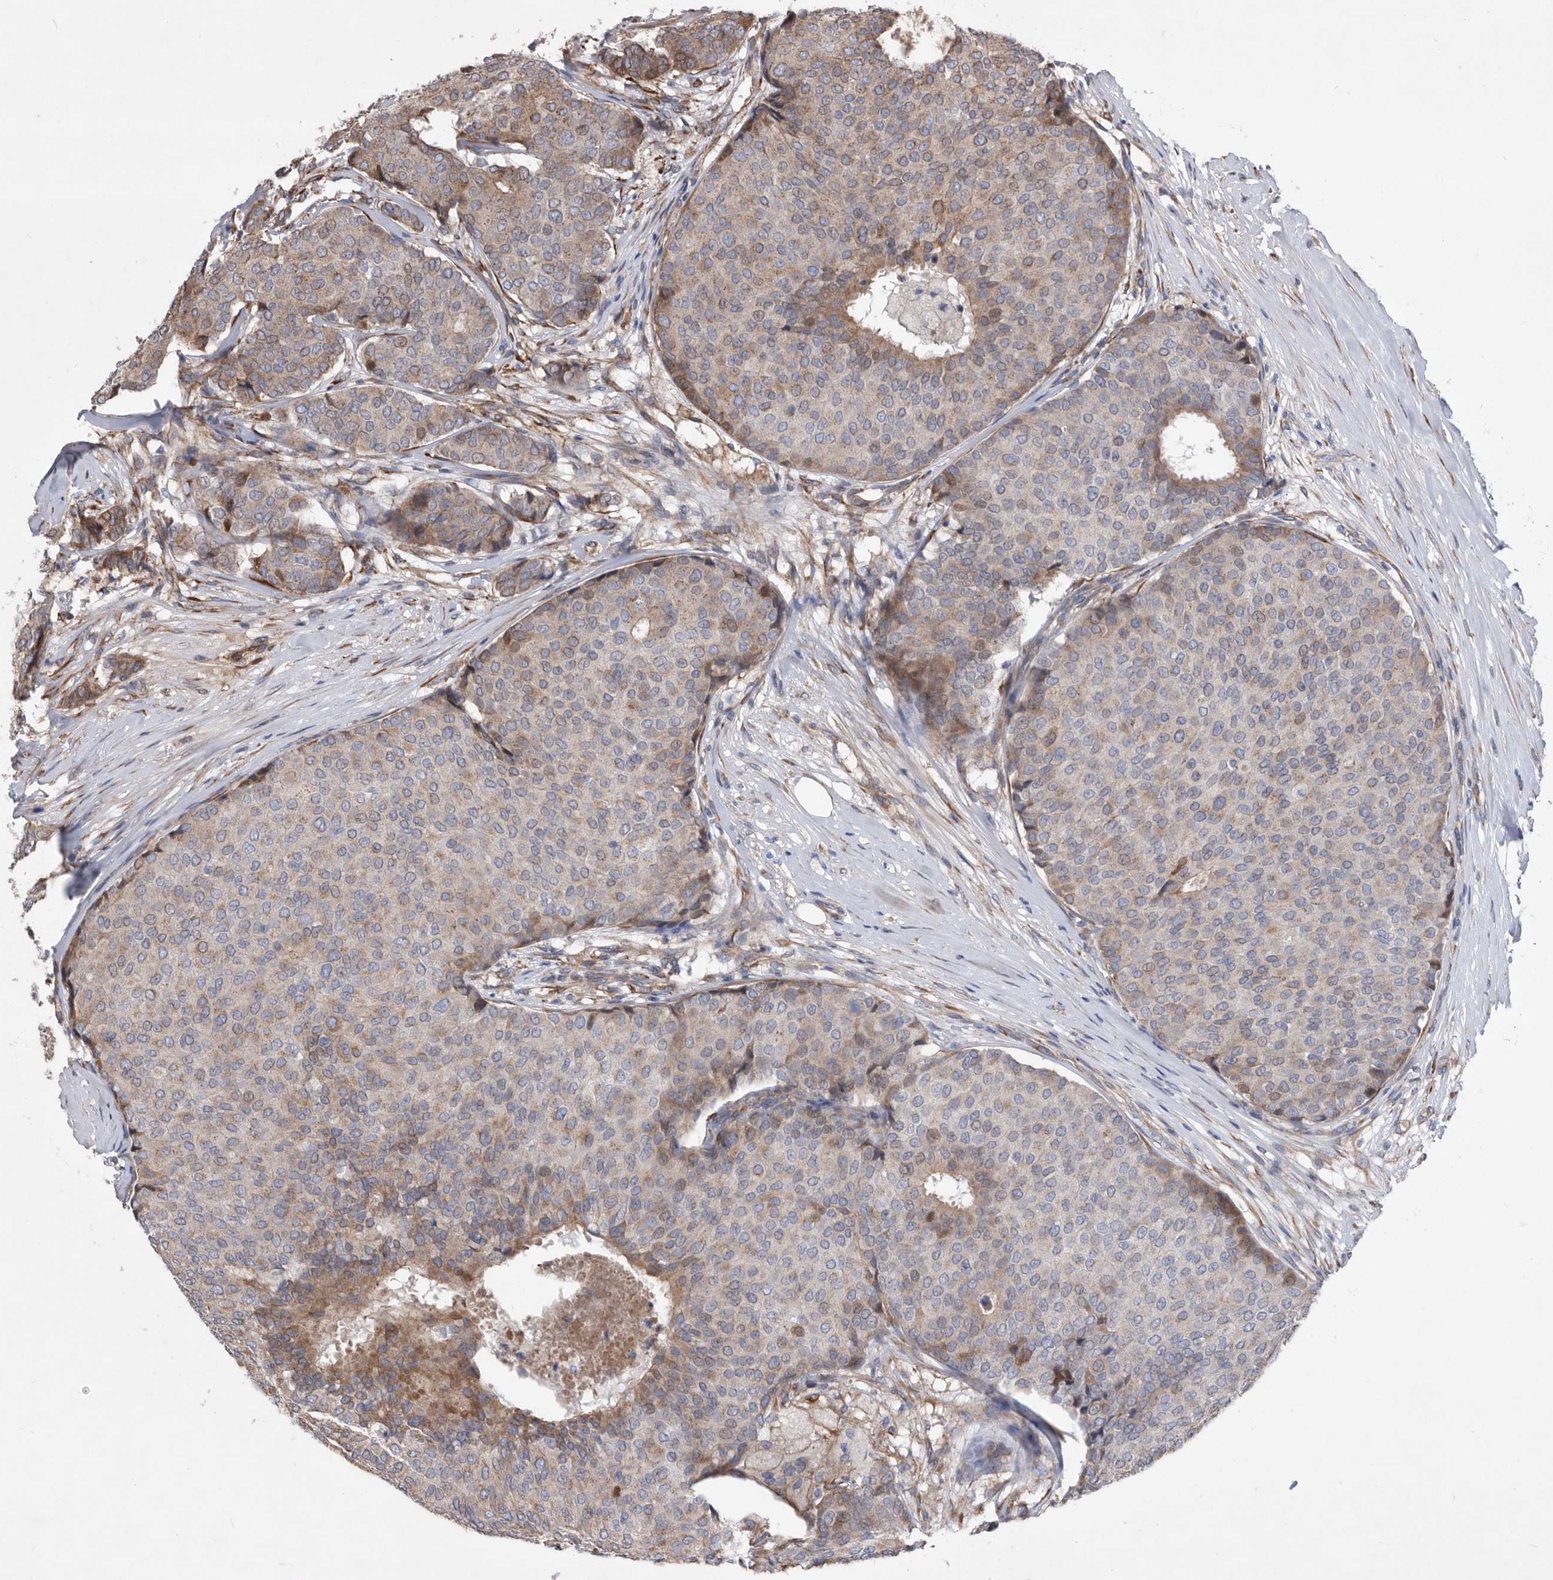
{"staining": {"intensity": "moderate", "quantity": "25%-75%", "location": "cytoplasmic/membranous"}, "tissue": "breast cancer", "cell_type": "Tumor cells", "image_type": "cancer", "snomed": [{"axis": "morphology", "description": "Duct carcinoma"}, {"axis": "topography", "description": "Breast"}], "caption": "Immunohistochemical staining of human infiltrating ductal carcinoma (breast) shows medium levels of moderate cytoplasmic/membranous protein staining in approximately 25%-75% of tumor cells.", "gene": "ATP13A3", "patient": {"sex": "female", "age": 75}}